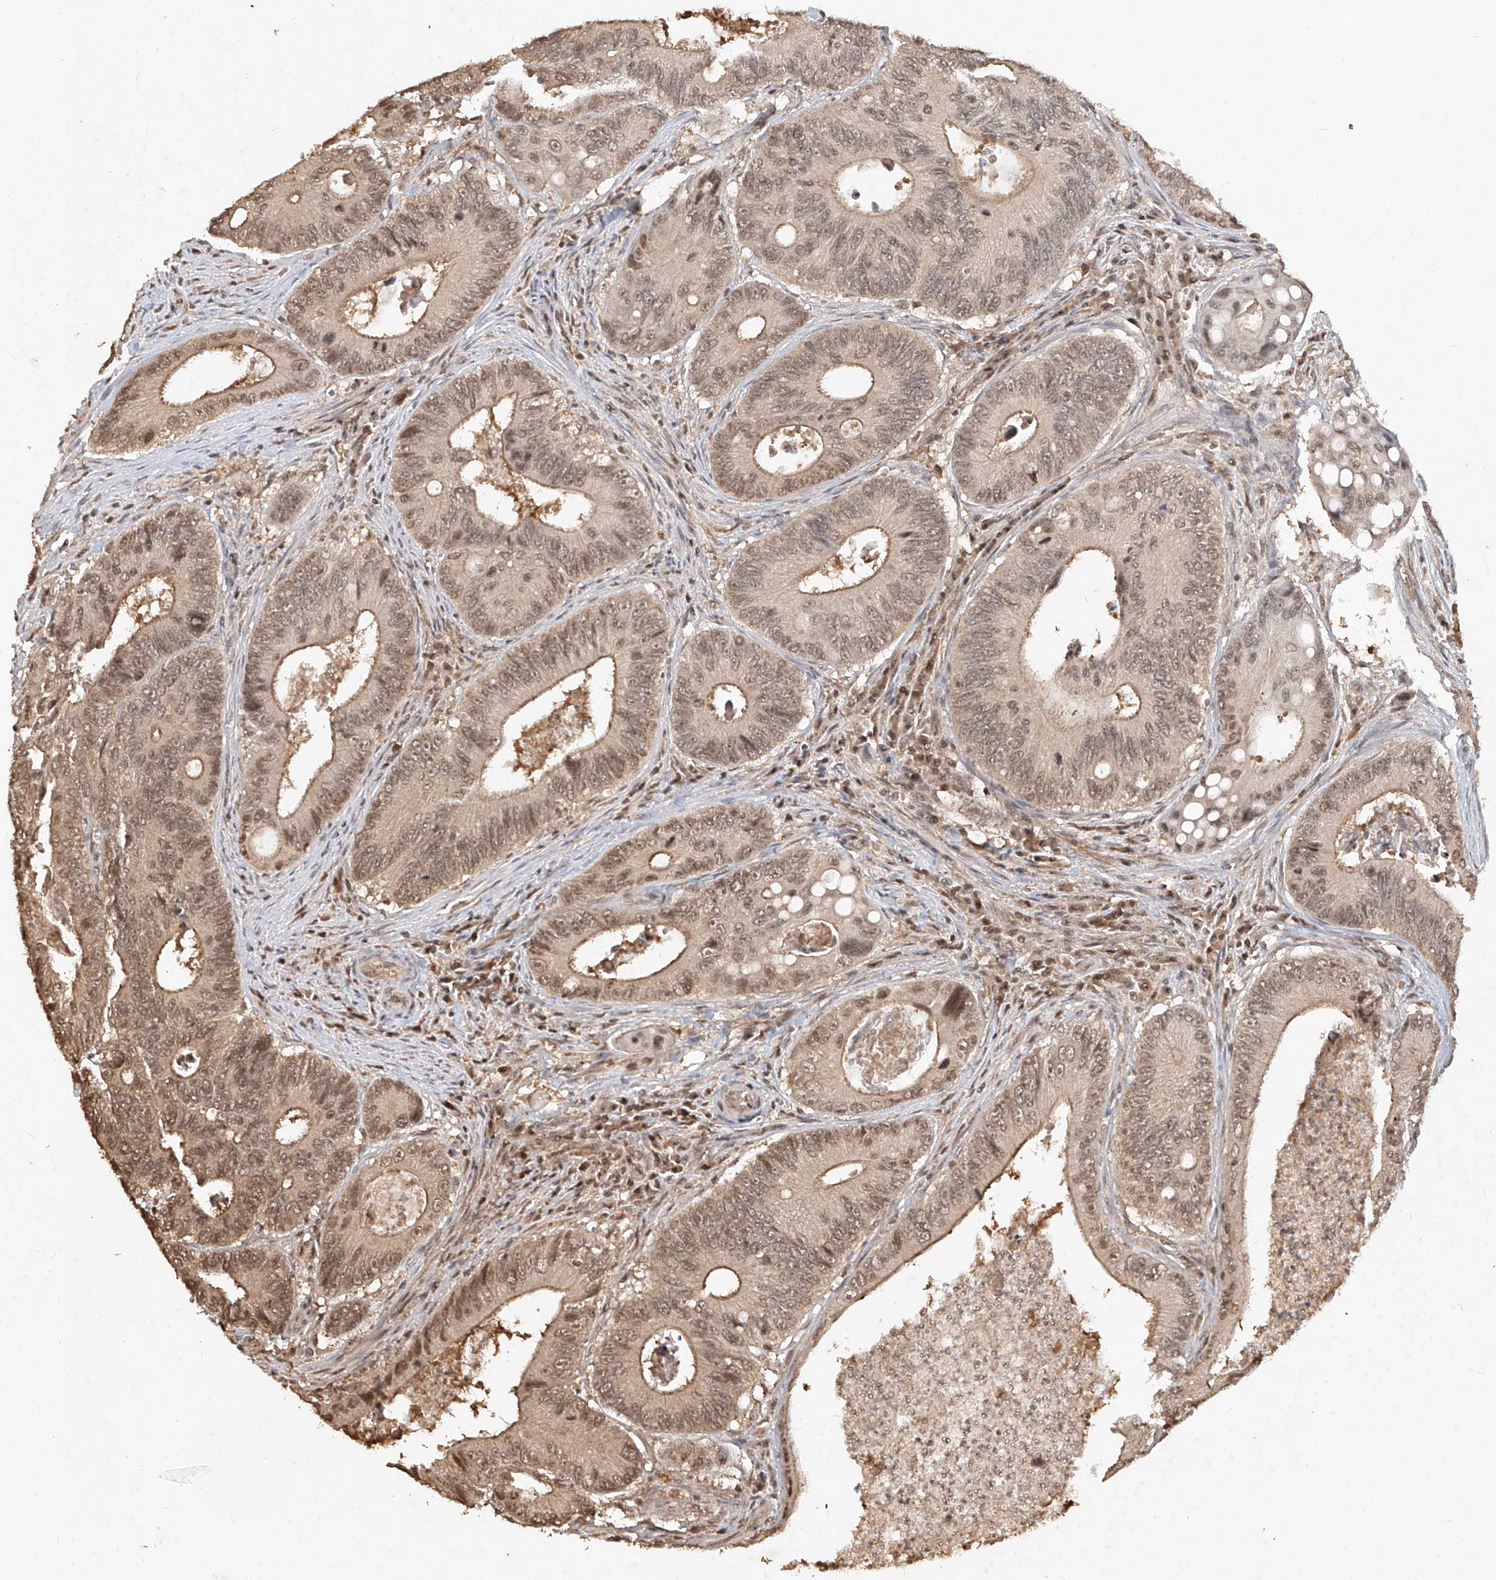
{"staining": {"intensity": "moderate", "quantity": ">75%", "location": "cytoplasmic/membranous,nuclear"}, "tissue": "colorectal cancer", "cell_type": "Tumor cells", "image_type": "cancer", "snomed": [{"axis": "morphology", "description": "Inflammation, NOS"}, {"axis": "morphology", "description": "Adenocarcinoma, NOS"}, {"axis": "topography", "description": "Colon"}], "caption": "This is a micrograph of immunohistochemistry staining of colorectal cancer, which shows moderate staining in the cytoplasmic/membranous and nuclear of tumor cells.", "gene": "UBE2K", "patient": {"sex": "male", "age": 72}}